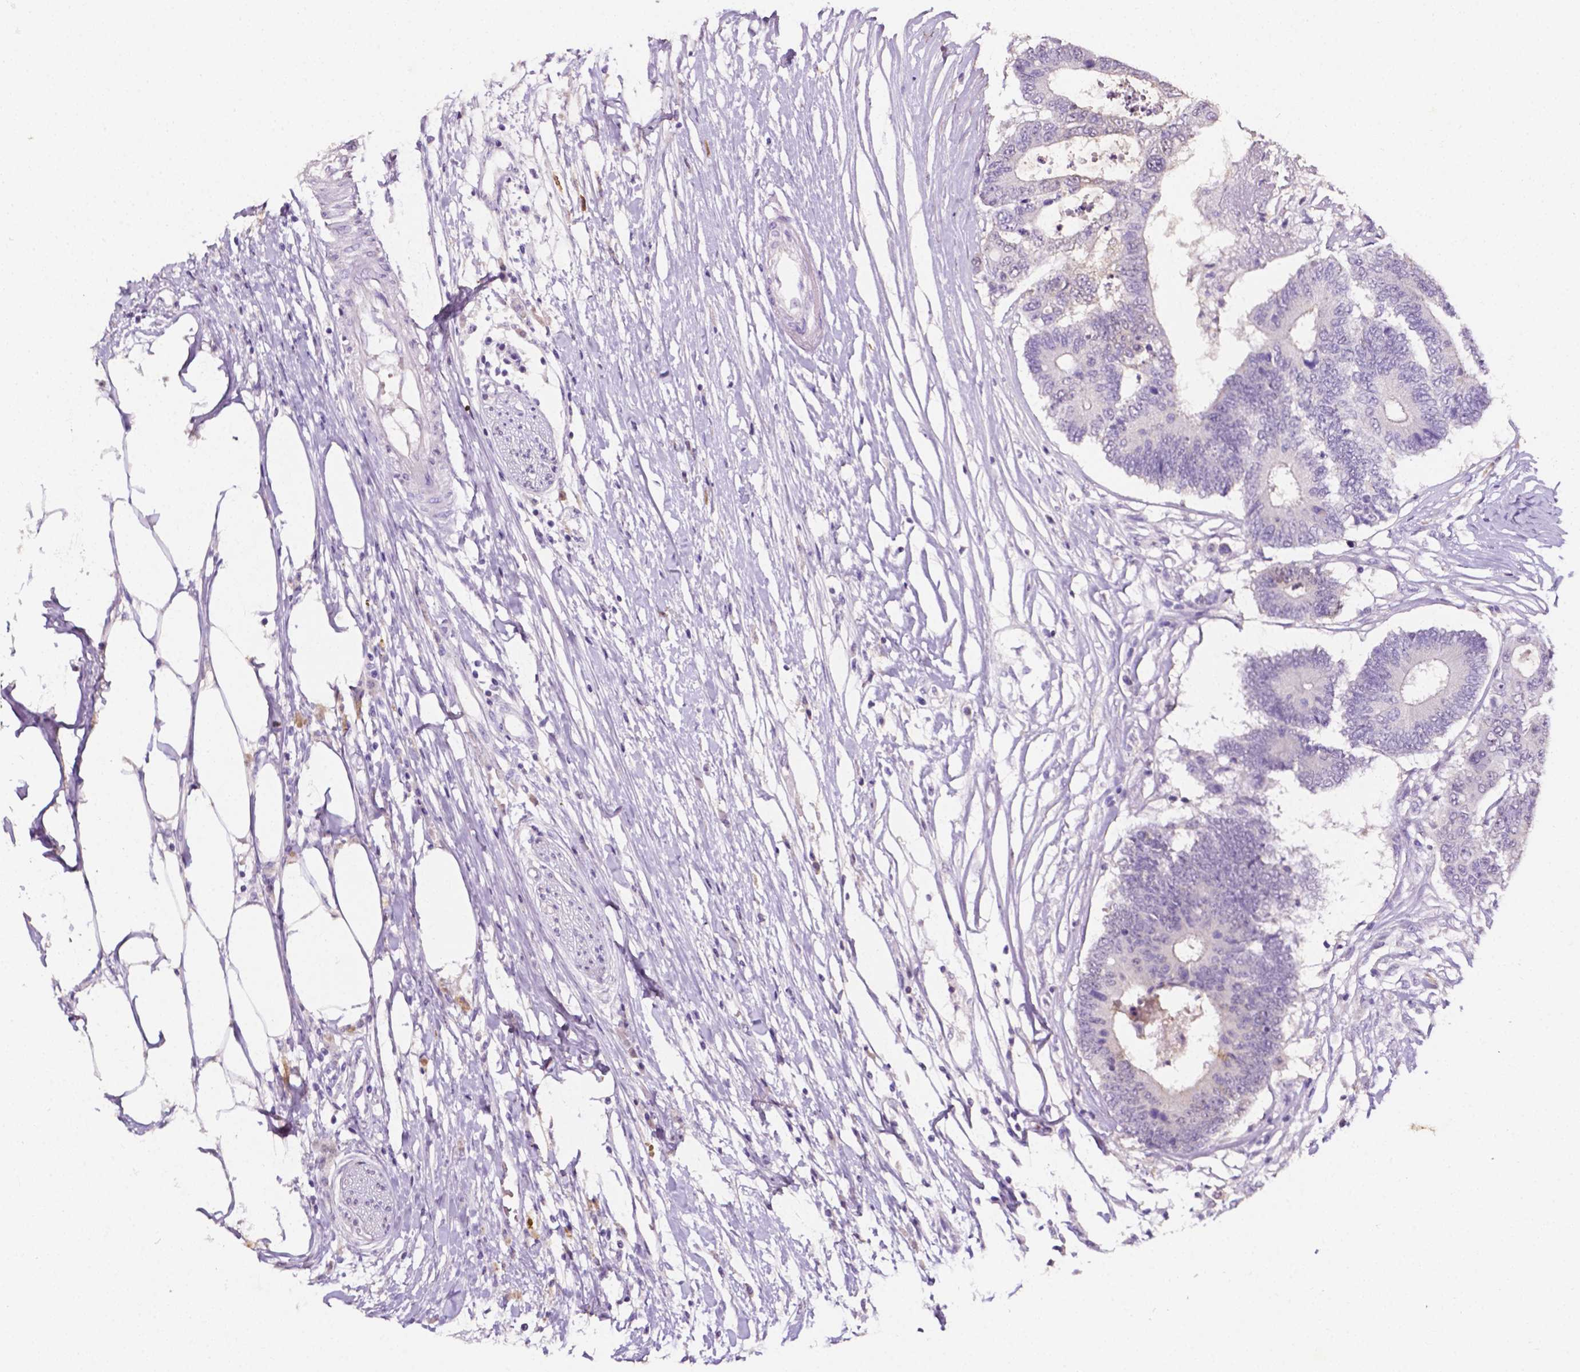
{"staining": {"intensity": "negative", "quantity": "none", "location": "none"}, "tissue": "colorectal cancer", "cell_type": "Tumor cells", "image_type": "cancer", "snomed": [{"axis": "morphology", "description": "Adenocarcinoma, NOS"}, {"axis": "topography", "description": "Colon"}], "caption": "This is an immunohistochemistry (IHC) histopathology image of adenocarcinoma (colorectal). There is no expression in tumor cells.", "gene": "PSAT1", "patient": {"sex": "female", "age": 48}}